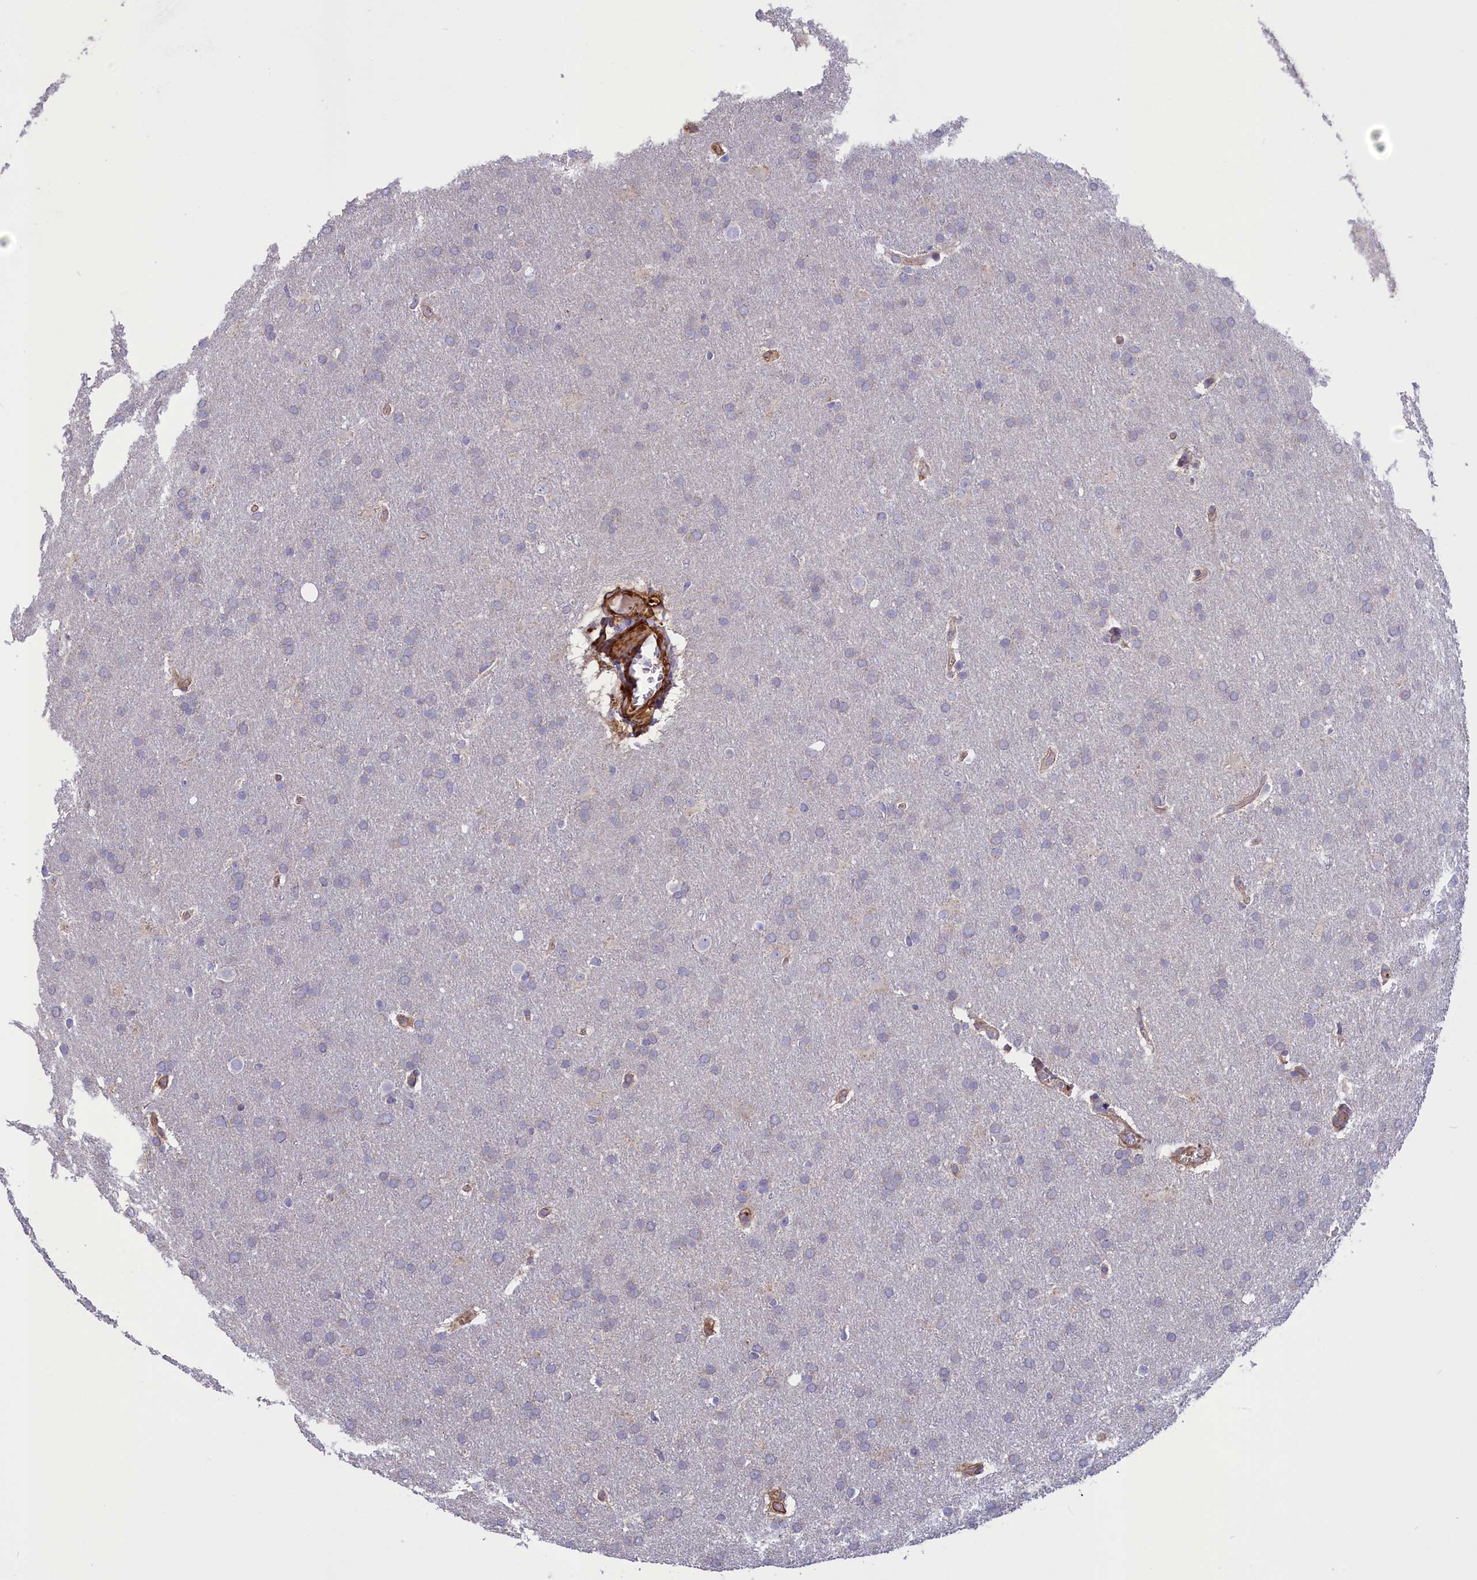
{"staining": {"intensity": "negative", "quantity": "none", "location": "none"}, "tissue": "glioma", "cell_type": "Tumor cells", "image_type": "cancer", "snomed": [{"axis": "morphology", "description": "Glioma, malignant, Low grade"}, {"axis": "topography", "description": "Brain"}], "caption": "This is an immunohistochemistry (IHC) image of glioma. There is no positivity in tumor cells.", "gene": "AMDHD2", "patient": {"sex": "female", "age": 32}}